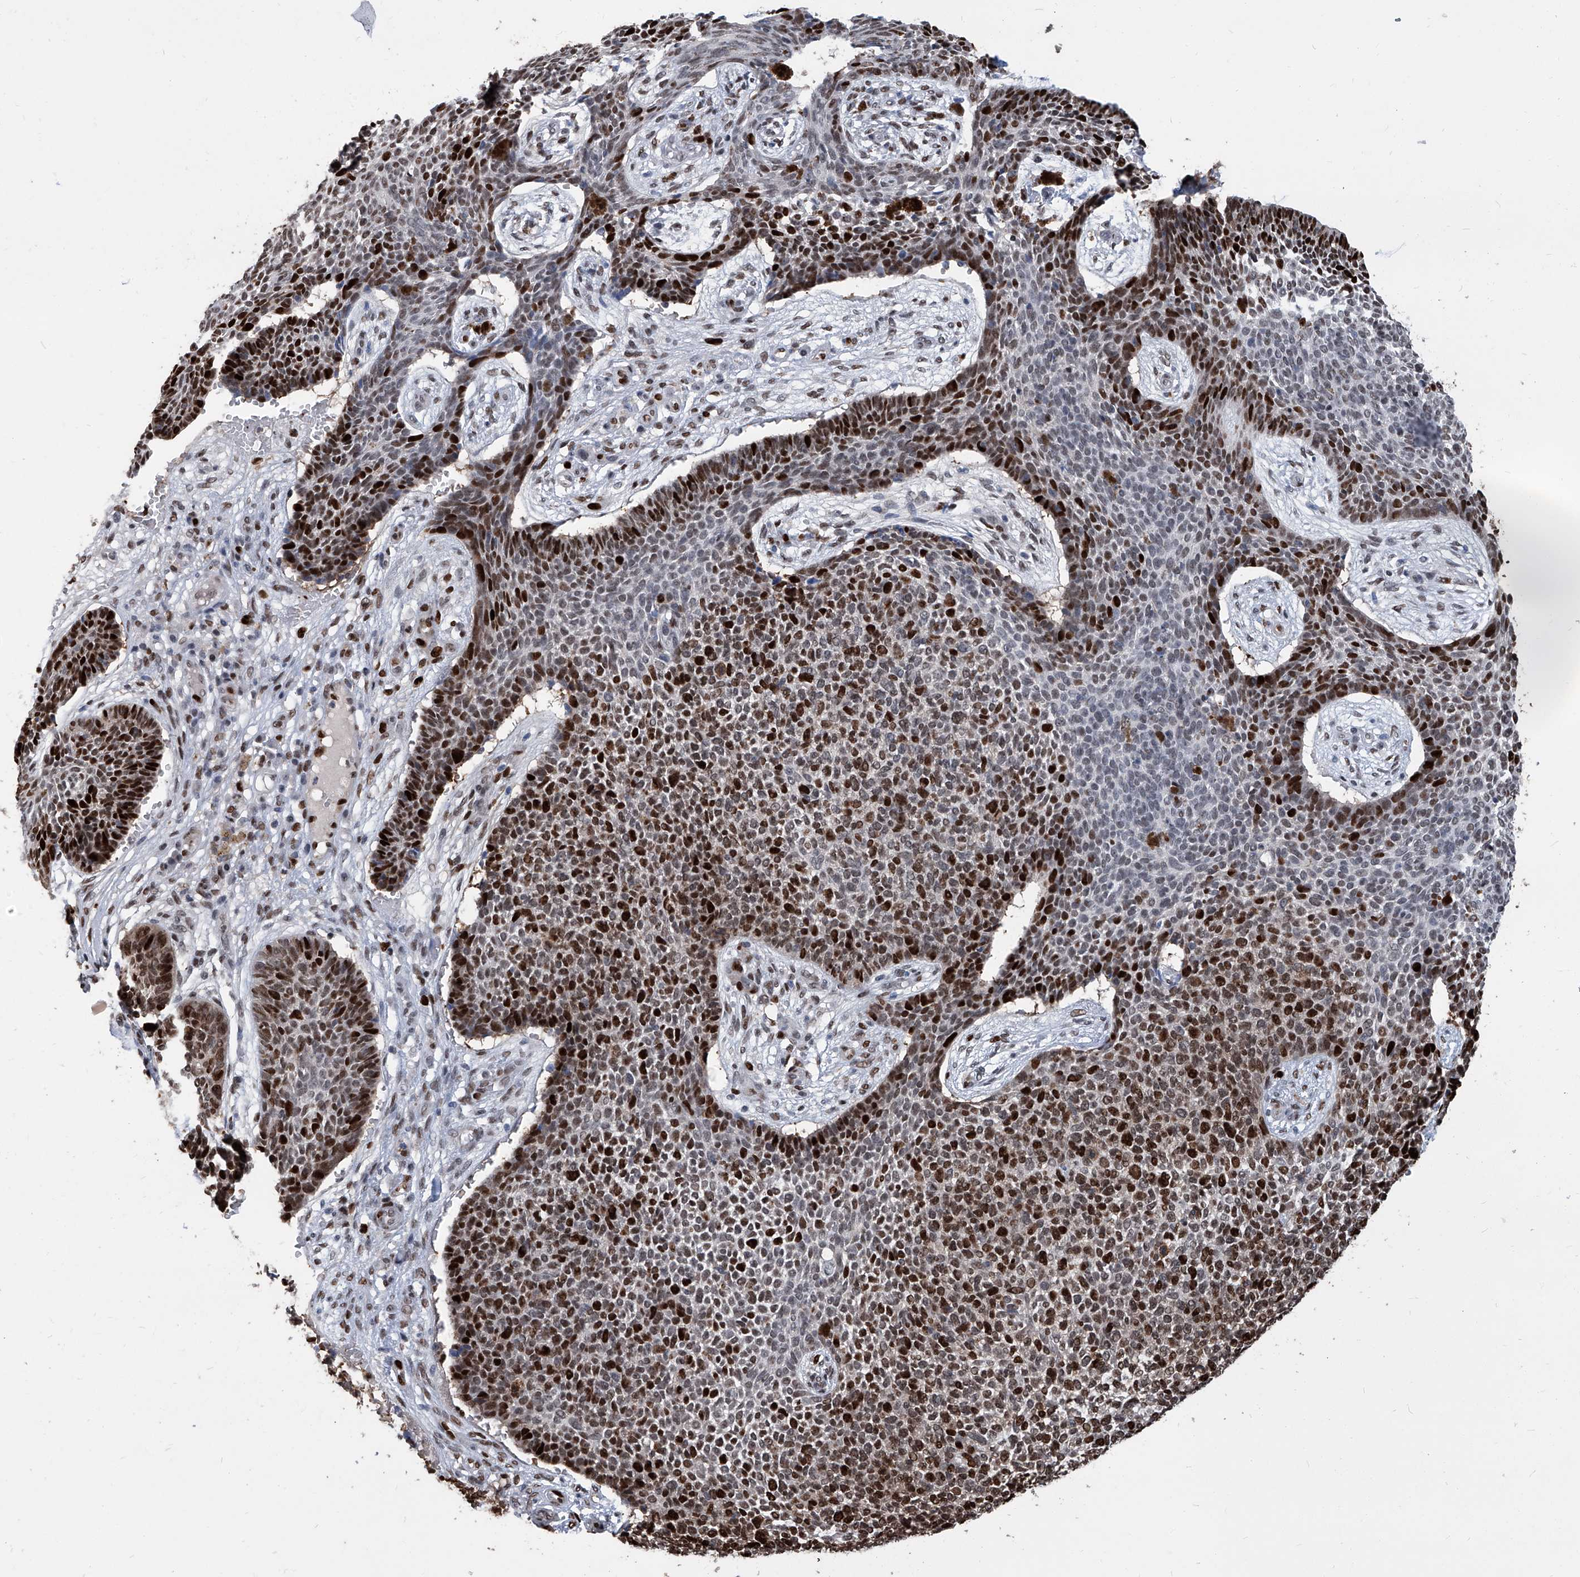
{"staining": {"intensity": "strong", "quantity": ">75%", "location": "nuclear"}, "tissue": "skin cancer", "cell_type": "Tumor cells", "image_type": "cancer", "snomed": [{"axis": "morphology", "description": "Basal cell carcinoma"}, {"axis": "topography", "description": "Skin"}], "caption": "Immunohistochemistry (IHC) staining of skin cancer, which demonstrates high levels of strong nuclear staining in approximately >75% of tumor cells indicating strong nuclear protein positivity. The staining was performed using DAB (3,3'-diaminobenzidine) (brown) for protein detection and nuclei were counterstained in hematoxylin (blue).", "gene": "PCNA", "patient": {"sex": "female", "age": 84}}